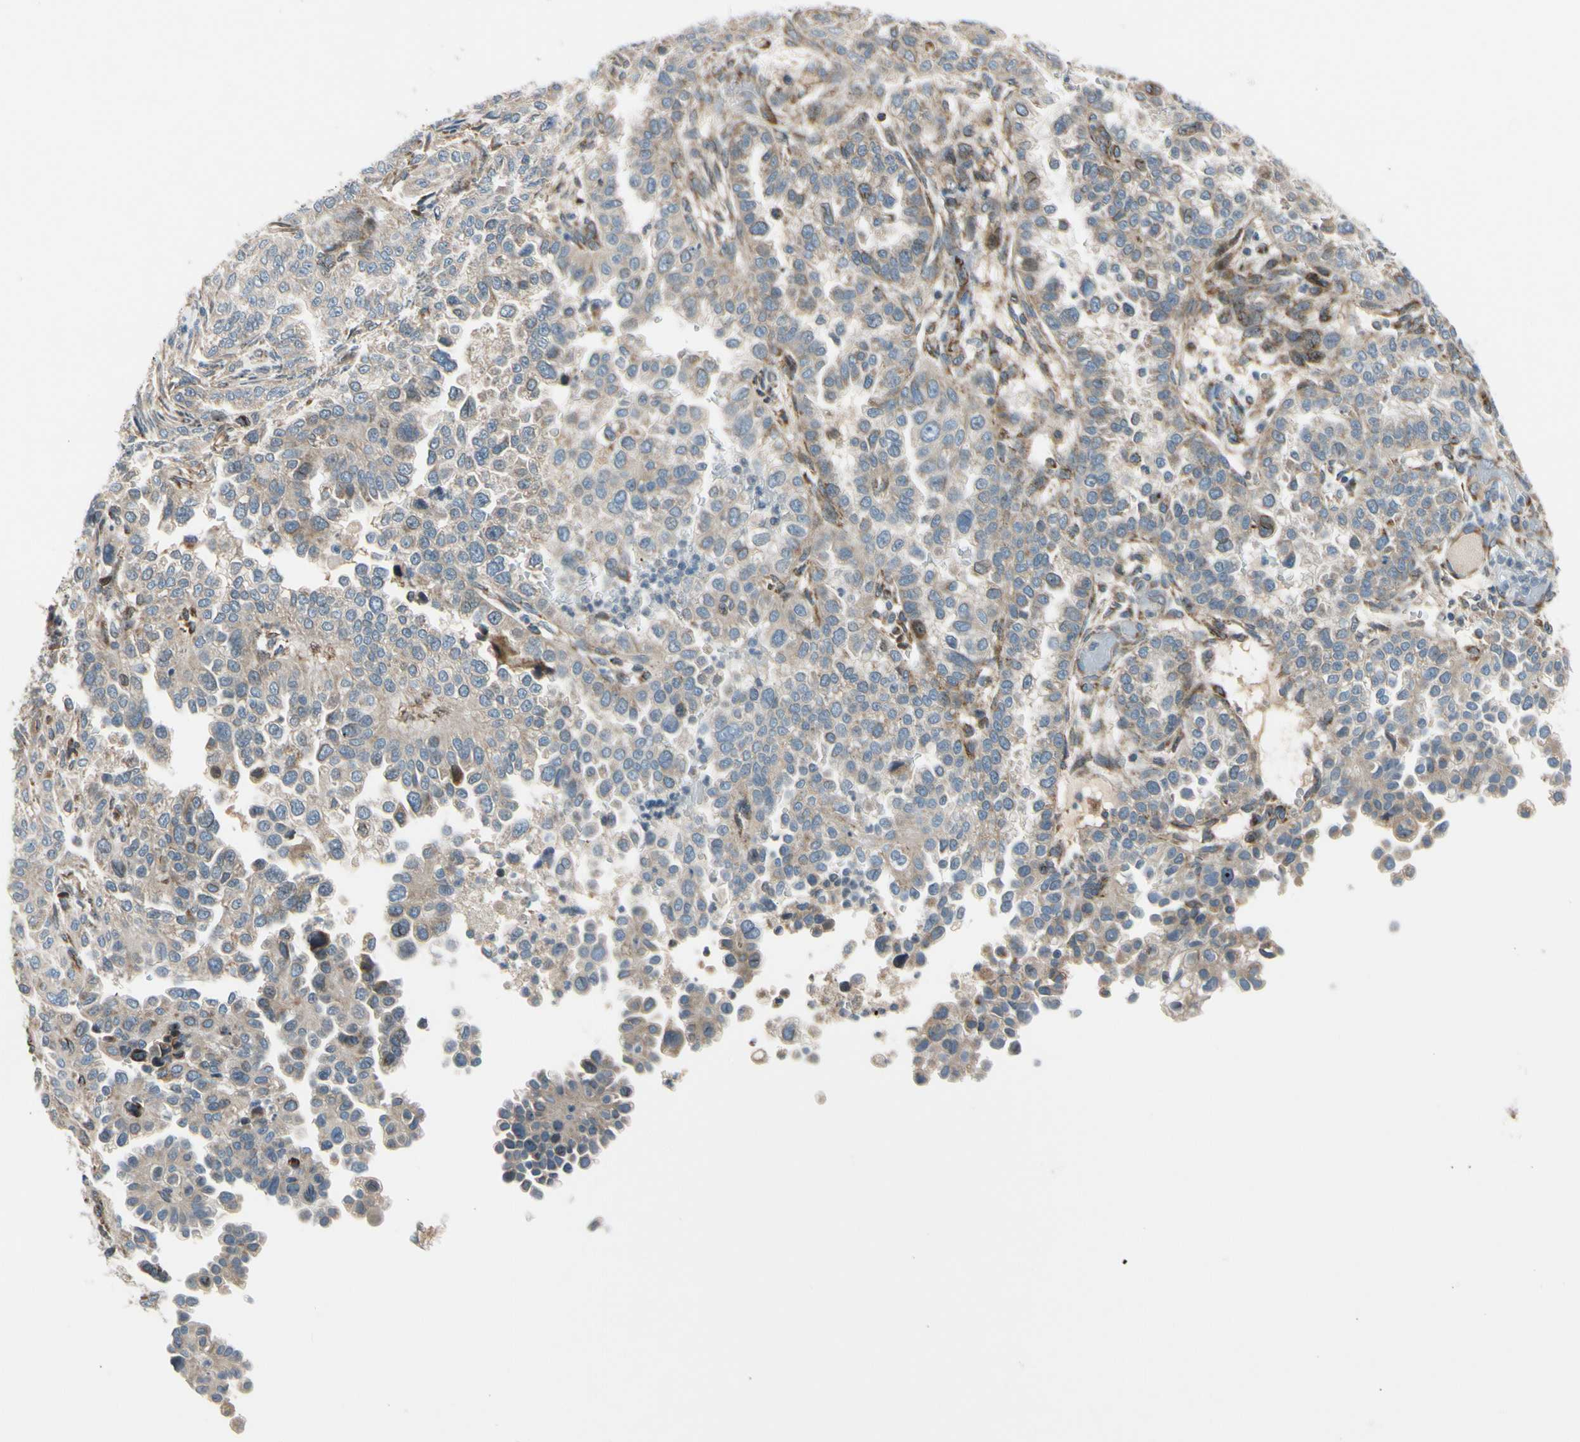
{"staining": {"intensity": "weak", "quantity": "25%-75%", "location": "cytoplasmic/membranous"}, "tissue": "endometrial cancer", "cell_type": "Tumor cells", "image_type": "cancer", "snomed": [{"axis": "morphology", "description": "Adenocarcinoma, NOS"}, {"axis": "topography", "description": "Endometrium"}], "caption": "Endometrial adenocarcinoma tissue reveals weak cytoplasmic/membranous positivity in about 25%-75% of tumor cells, visualized by immunohistochemistry.", "gene": "NPHP3", "patient": {"sex": "female", "age": 85}}